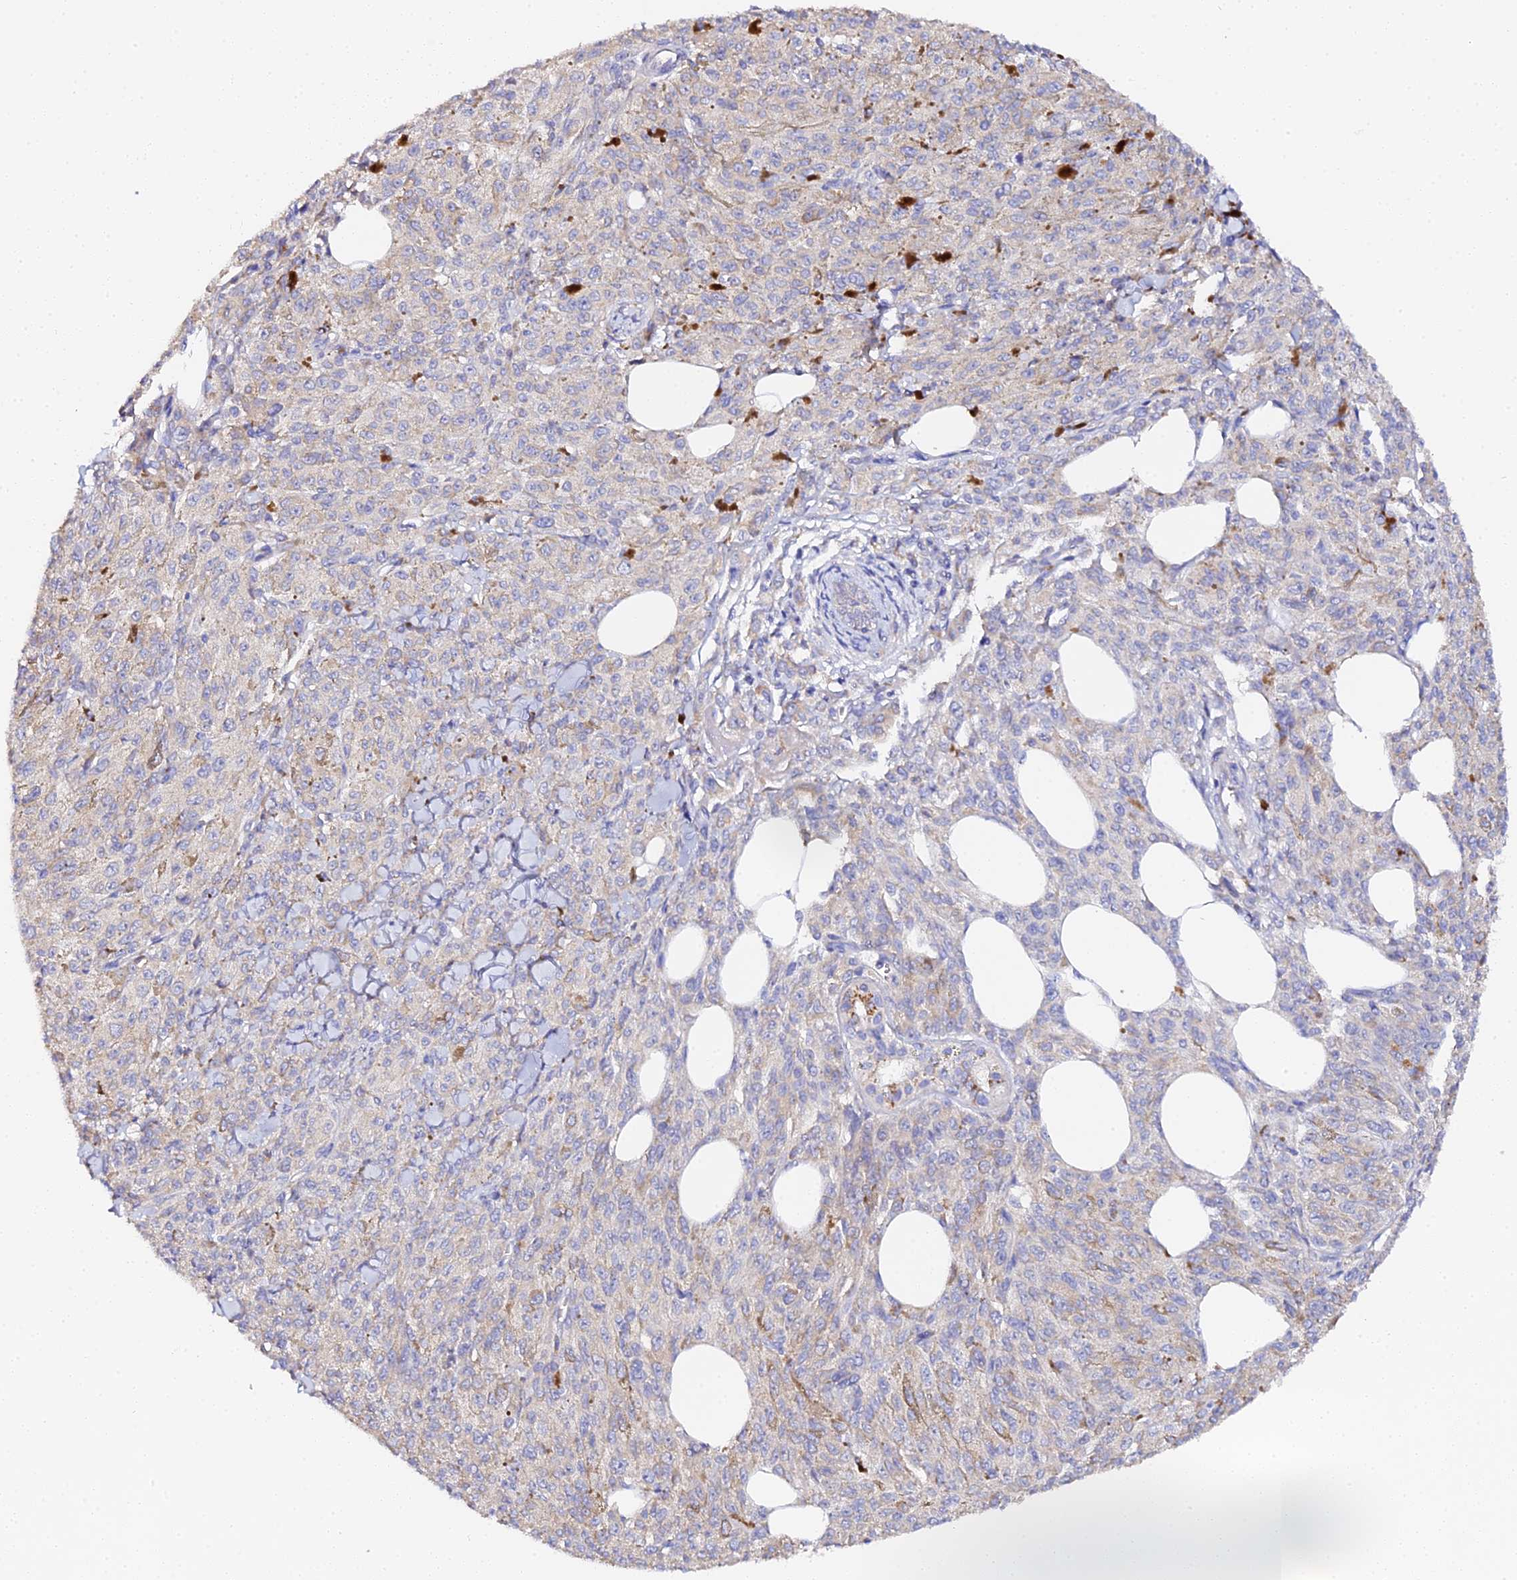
{"staining": {"intensity": "weak", "quantity": "<25%", "location": "cytoplasmic/membranous"}, "tissue": "melanoma", "cell_type": "Tumor cells", "image_type": "cancer", "snomed": [{"axis": "morphology", "description": "Malignant melanoma, NOS"}, {"axis": "topography", "description": "Skin"}], "caption": "High magnification brightfield microscopy of malignant melanoma stained with DAB (3,3'-diaminobenzidine) (brown) and counterstained with hematoxylin (blue): tumor cells show no significant expression.", "gene": "SCX", "patient": {"sex": "female", "age": 52}}